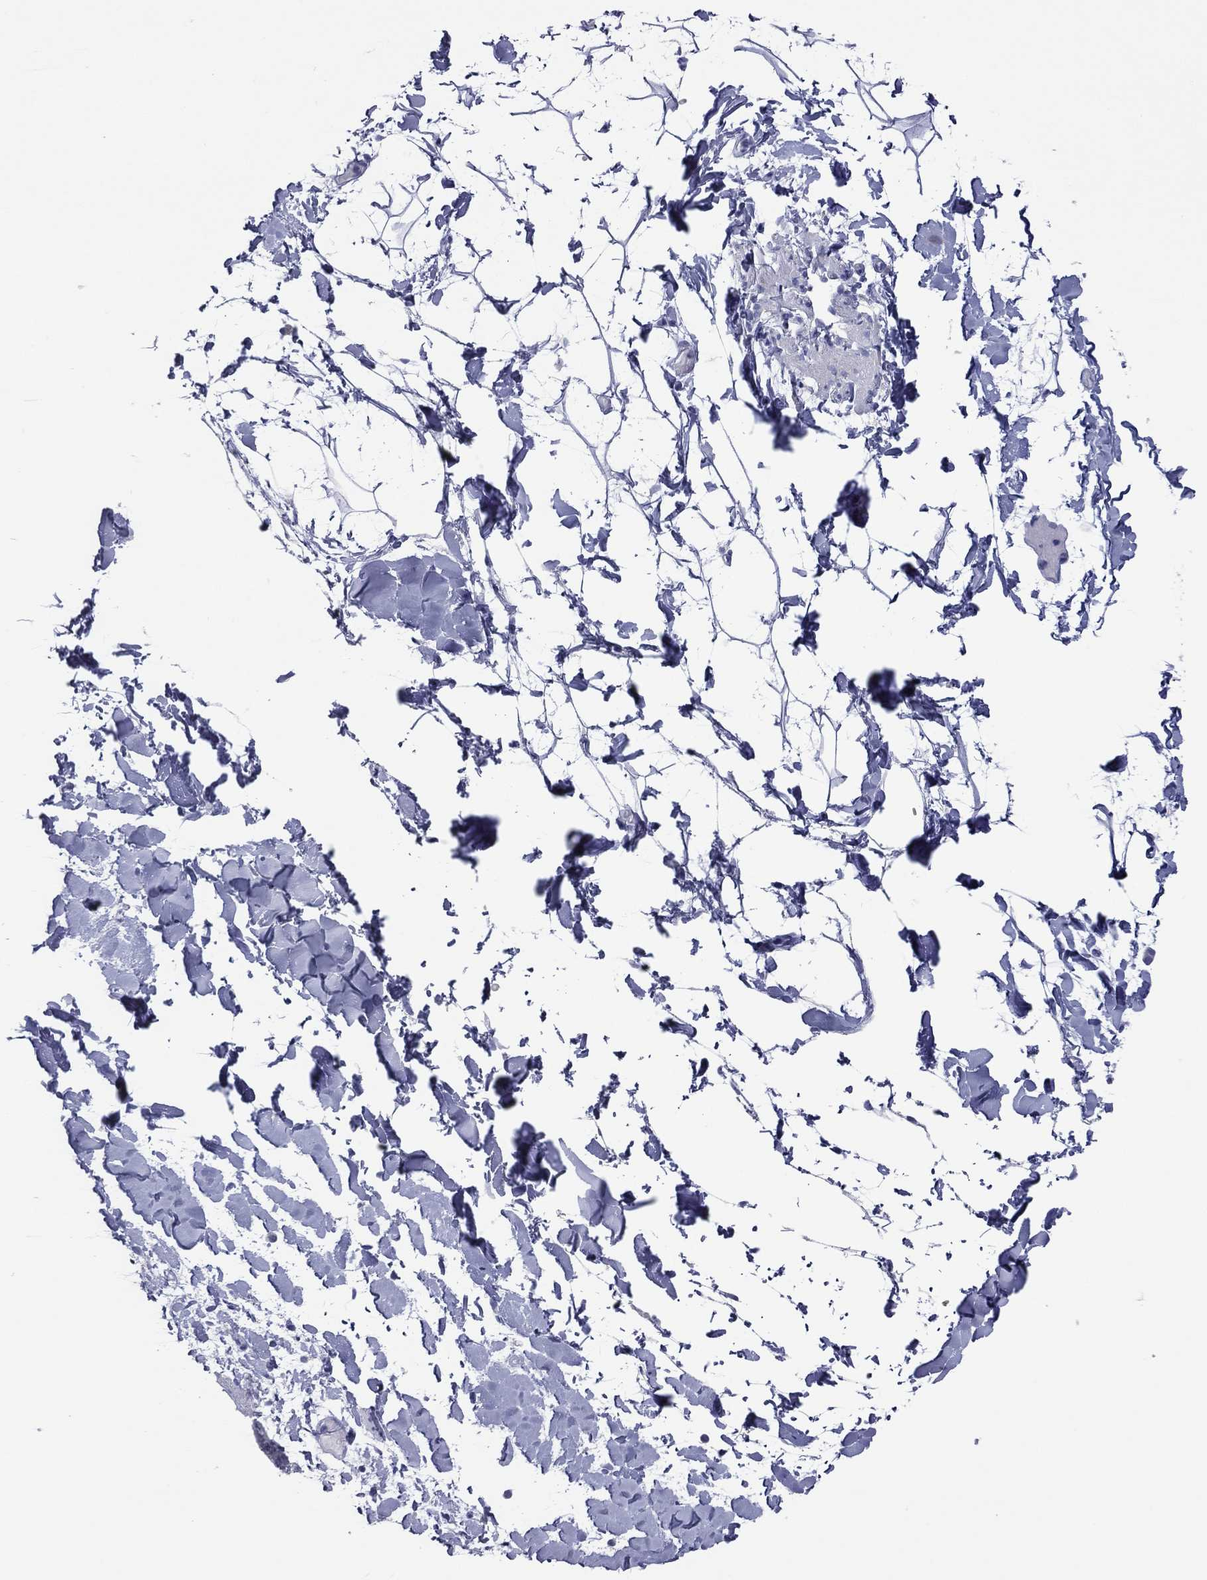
{"staining": {"intensity": "negative", "quantity": "none", "location": "none"}, "tissue": "adipose tissue", "cell_type": "Adipocytes", "image_type": "normal", "snomed": [{"axis": "morphology", "description": "Normal tissue, NOS"}, {"axis": "topography", "description": "Gallbladder"}, {"axis": "topography", "description": "Peripheral nerve tissue"}], "caption": "Immunohistochemistry (IHC) photomicrograph of benign human adipose tissue stained for a protein (brown), which demonstrates no expression in adipocytes.", "gene": "VSIG10", "patient": {"sex": "female", "age": 45}}